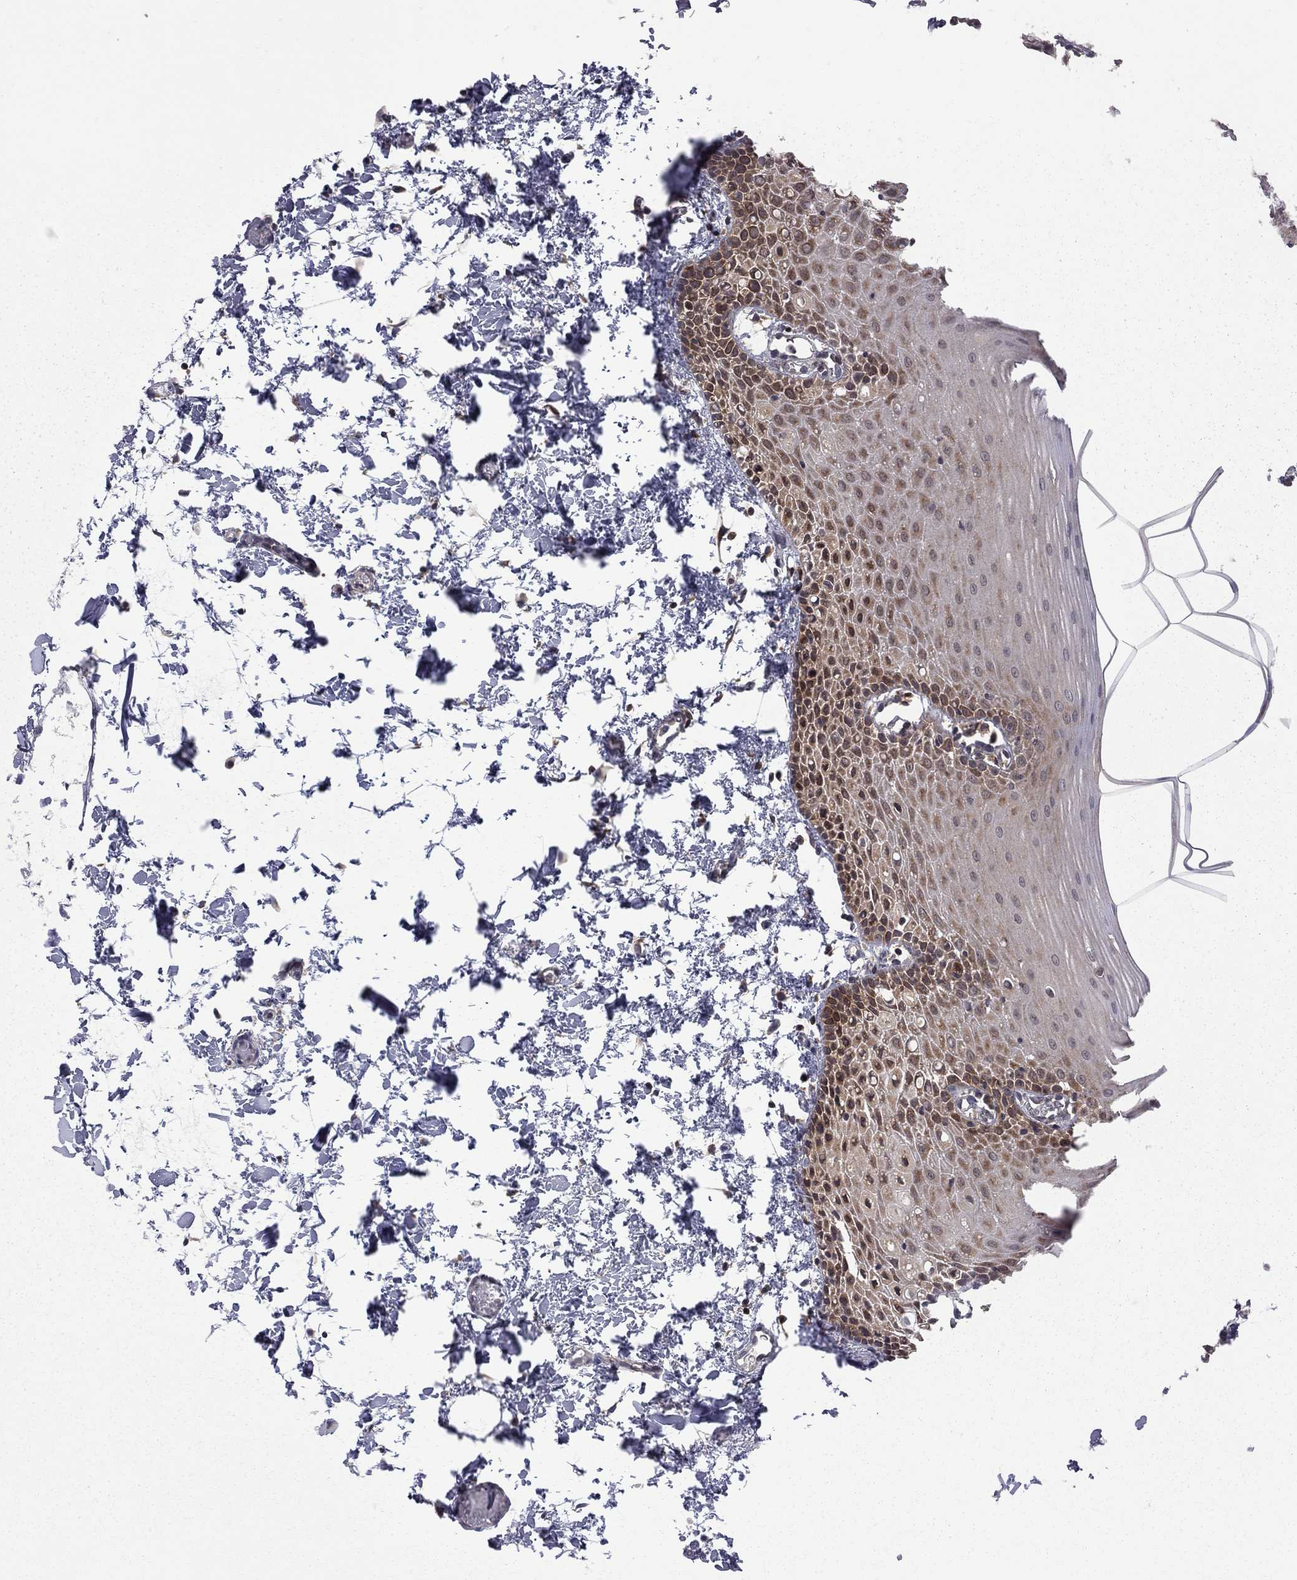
{"staining": {"intensity": "strong", "quantity": "25%-75%", "location": "cytoplasmic/membranous"}, "tissue": "oral mucosa", "cell_type": "Squamous epithelial cells", "image_type": "normal", "snomed": [{"axis": "morphology", "description": "Normal tissue, NOS"}, {"axis": "topography", "description": "Oral tissue"}], "caption": "IHC image of benign oral mucosa stained for a protein (brown), which shows high levels of strong cytoplasmic/membranous positivity in about 25%-75% of squamous epithelial cells.", "gene": "NAA50", "patient": {"sex": "male", "age": 81}}